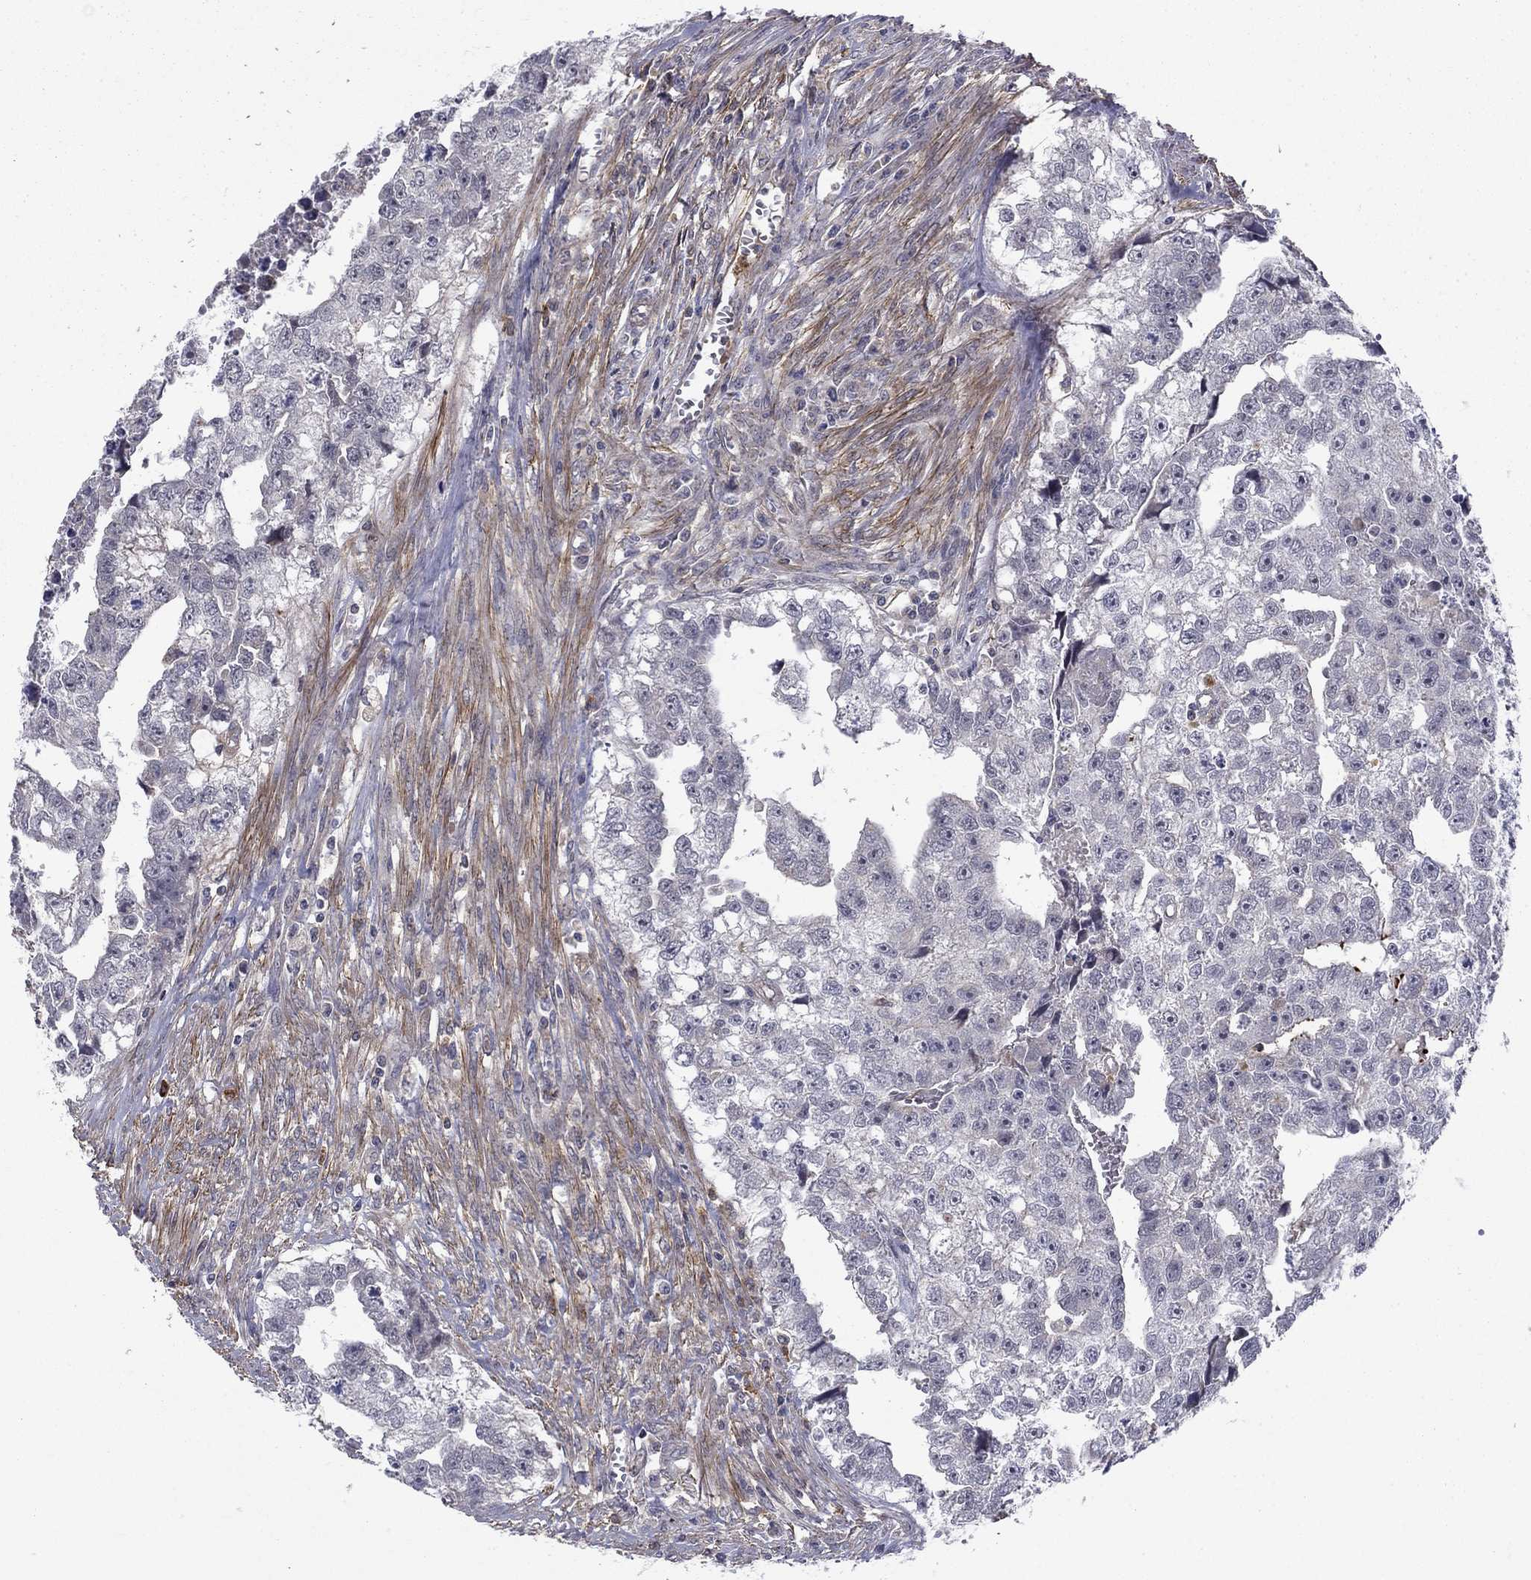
{"staining": {"intensity": "negative", "quantity": "none", "location": "none"}, "tissue": "testis cancer", "cell_type": "Tumor cells", "image_type": "cancer", "snomed": [{"axis": "morphology", "description": "Carcinoma, Embryonal, NOS"}, {"axis": "morphology", "description": "Teratoma, malignant, NOS"}, {"axis": "topography", "description": "Testis"}], "caption": "Human testis cancer (malignant teratoma) stained for a protein using immunohistochemistry (IHC) demonstrates no positivity in tumor cells.", "gene": "DOP1B", "patient": {"sex": "male", "age": 44}}